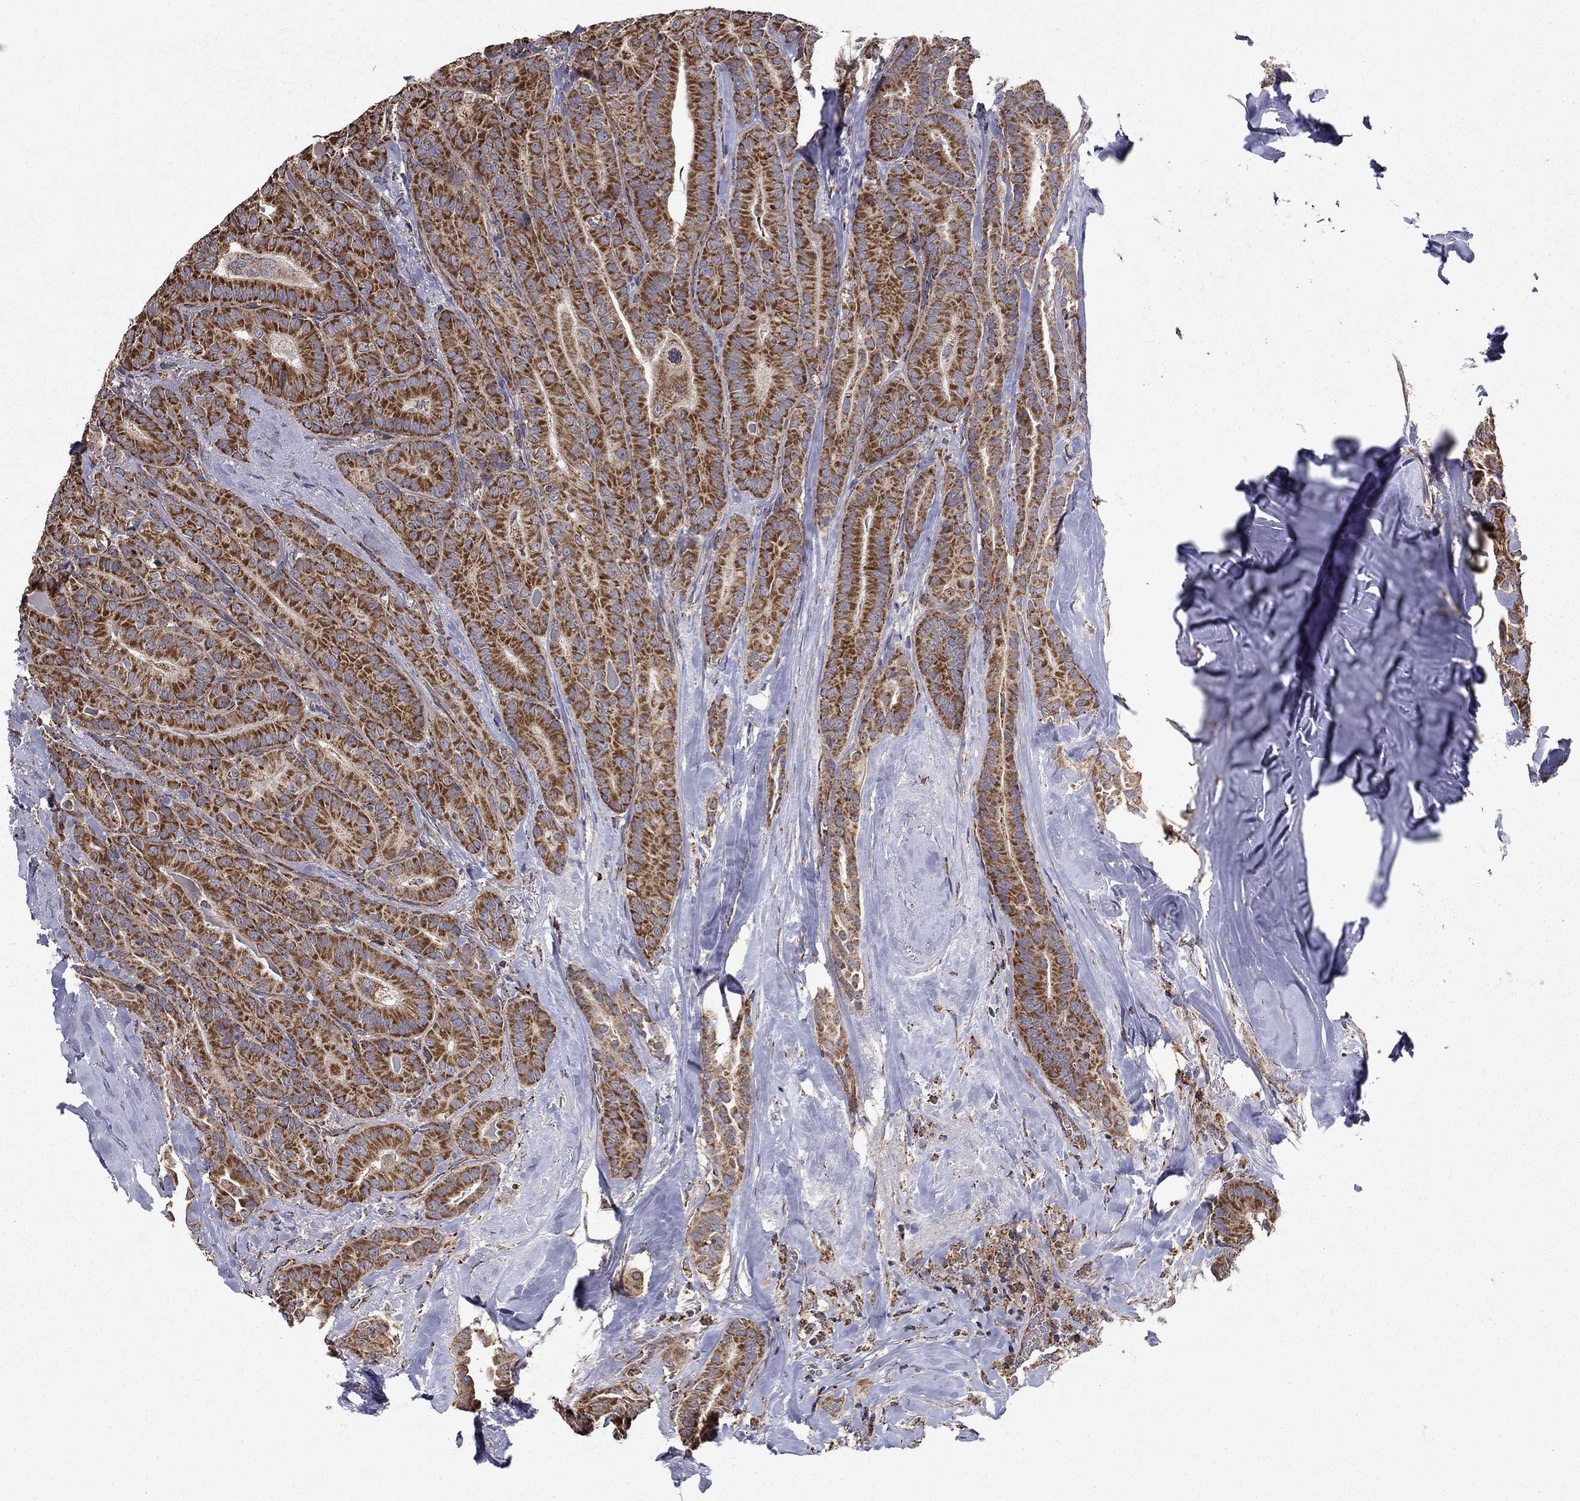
{"staining": {"intensity": "strong", "quantity": ">75%", "location": "cytoplasmic/membranous"}, "tissue": "thyroid cancer", "cell_type": "Tumor cells", "image_type": "cancer", "snomed": [{"axis": "morphology", "description": "Papillary adenocarcinoma, NOS"}, {"axis": "topography", "description": "Thyroid gland"}], "caption": "Immunohistochemical staining of human papillary adenocarcinoma (thyroid) shows strong cytoplasmic/membranous protein positivity in approximately >75% of tumor cells.", "gene": "NDUFS8", "patient": {"sex": "male", "age": 61}}